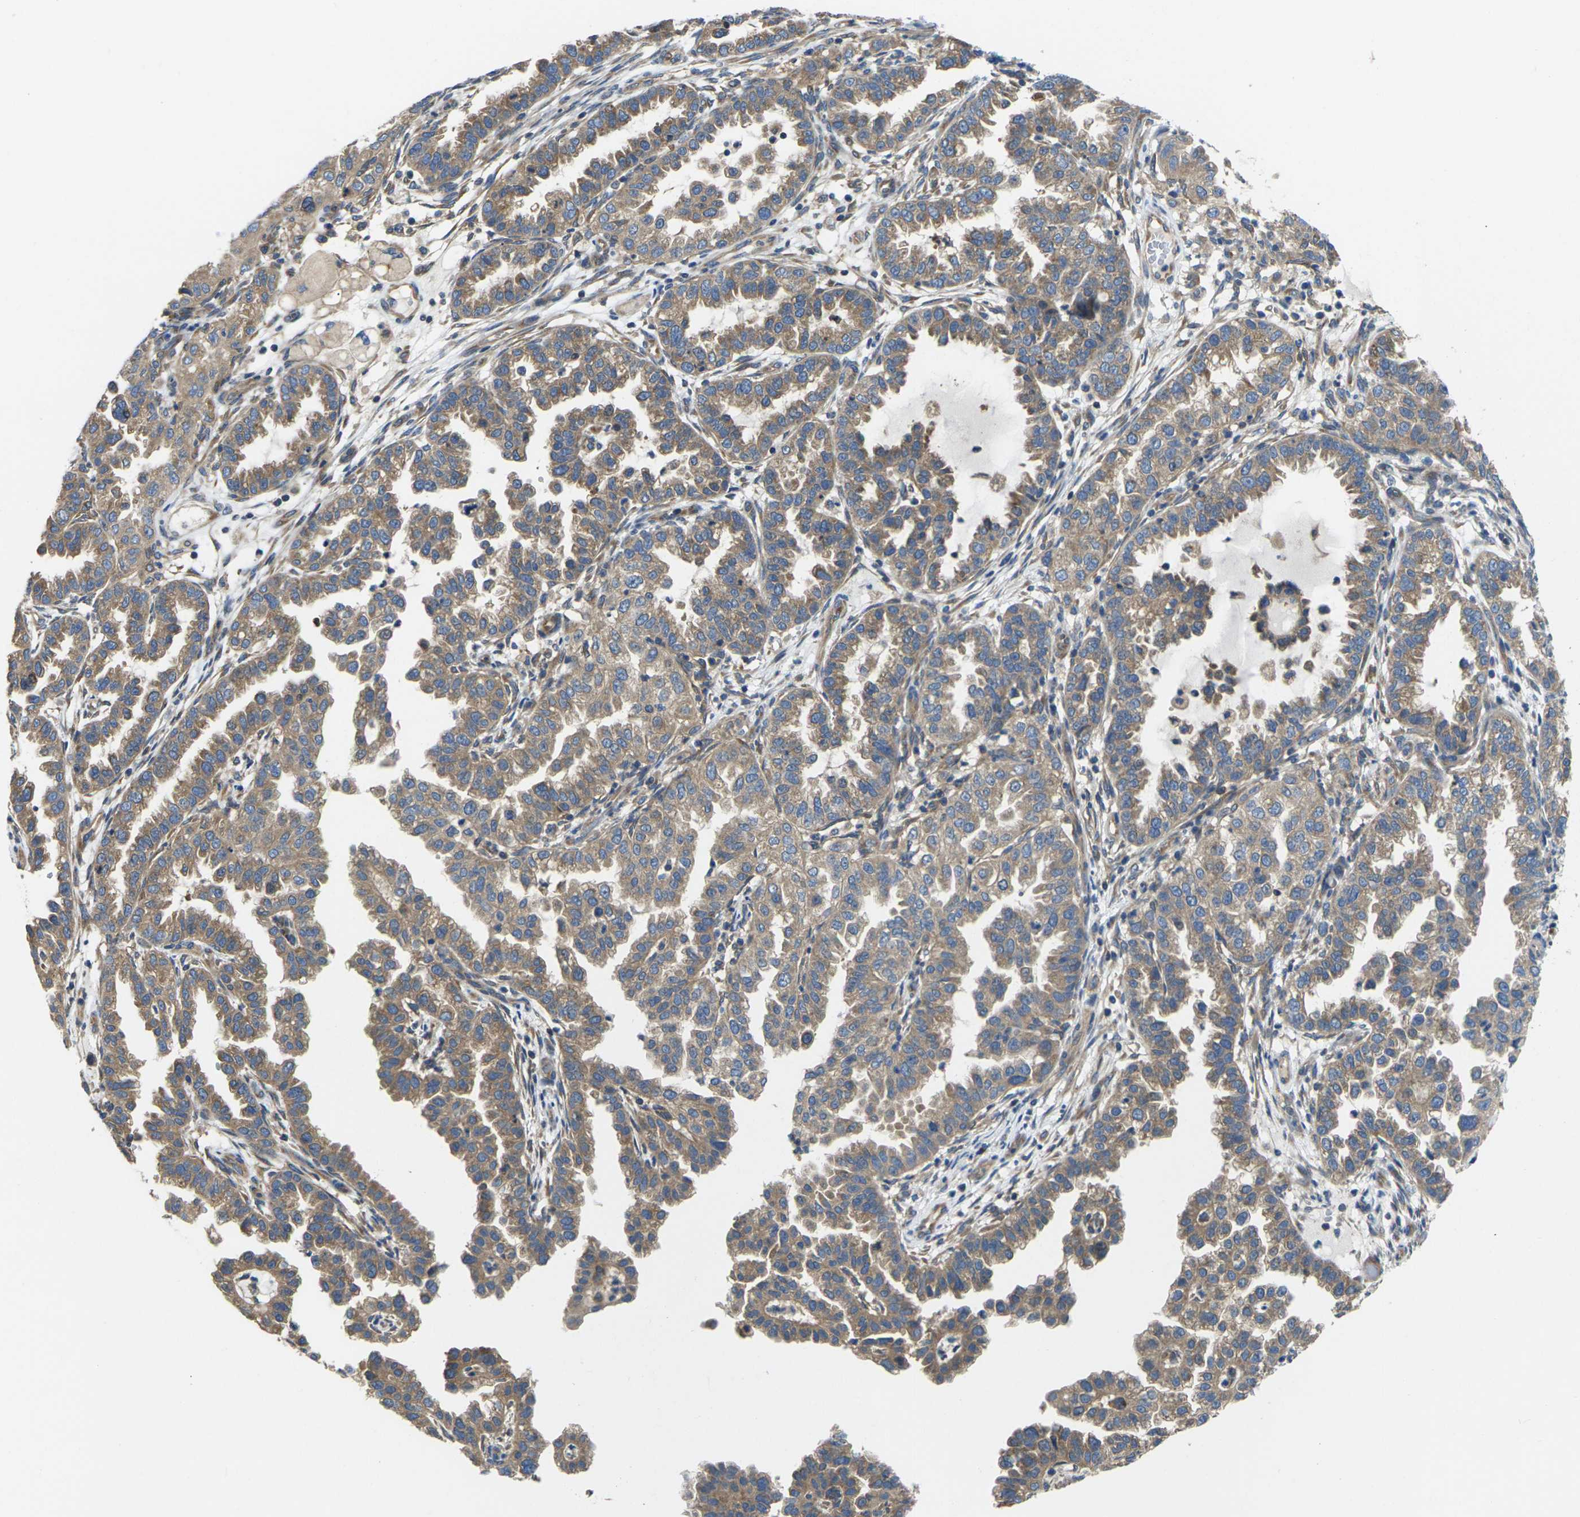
{"staining": {"intensity": "moderate", "quantity": ">75%", "location": "cytoplasmic/membranous"}, "tissue": "endometrial cancer", "cell_type": "Tumor cells", "image_type": "cancer", "snomed": [{"axis": "morphology", "description": "Adenocarcinoma, NOS"}, {"axis": "topography", "description": "Endometrium"}], "caption": "Immunohistochemistry (DAB) staining of endometrial cancer (adenocarcinoma) demonstrates moderate cytoplasmic/membranous protein staining in approximately >75% of tumor cells.", "gene": "TMCC2", "patient": {"sex": "female", "age": 85}}